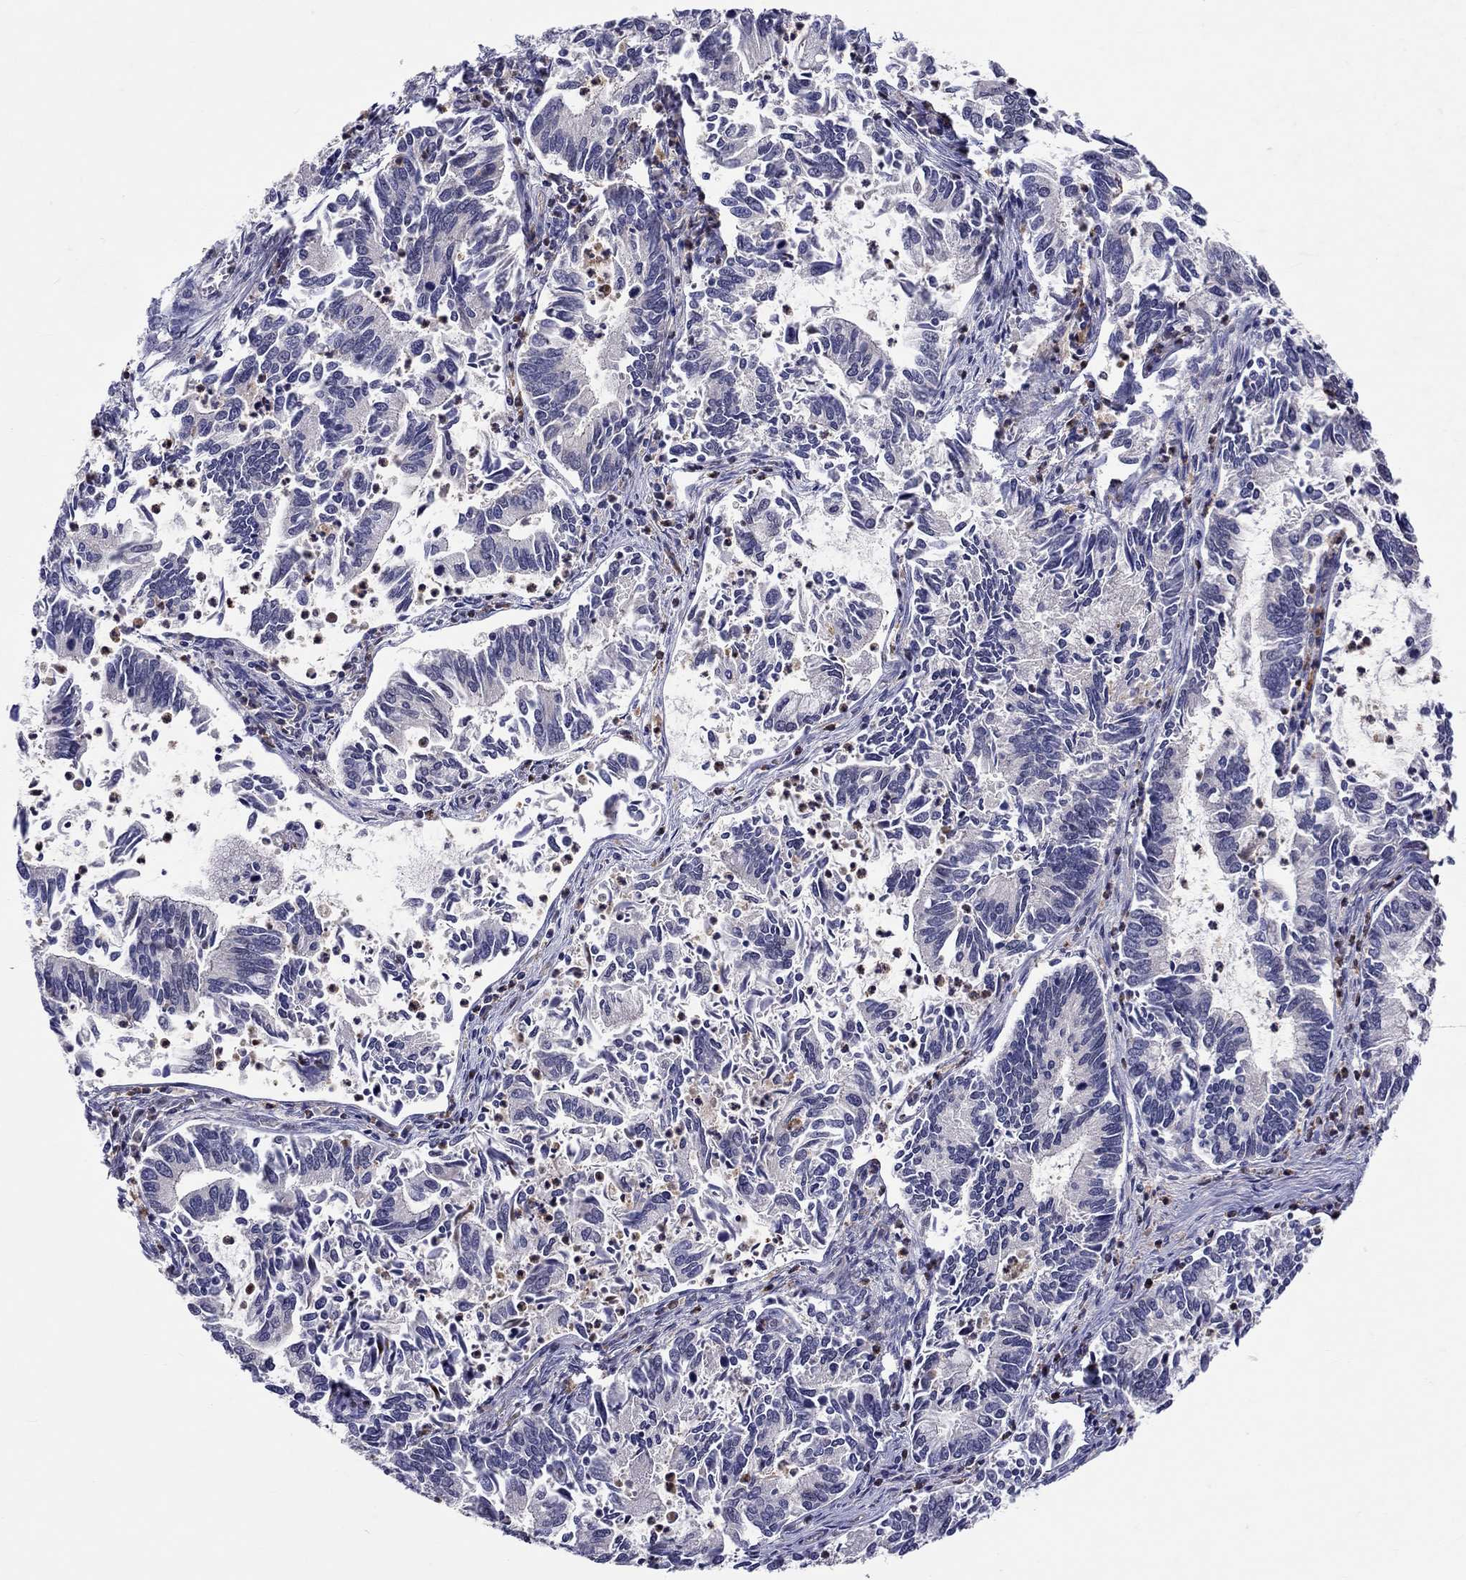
{"staining": {"intensity": "negative", "quantity": "none", "location": "none"}, "tissue": "cervical cancer", "cell_type": "Tumor cells", "image_type": "cancer", "snomed": [{"axis": "morphology", "description": "Adenocarcinoma, NOS"}, {"axis": "topography", "description": "Cervix"}], "caption": "This is a histopathology image of immunohistochemistry staining of cervical cancer (adenocarcinoma), which shows no staining in tumor cells.", "gene": "ABCG4", "patient": {"sex": "female", "age": 42}}